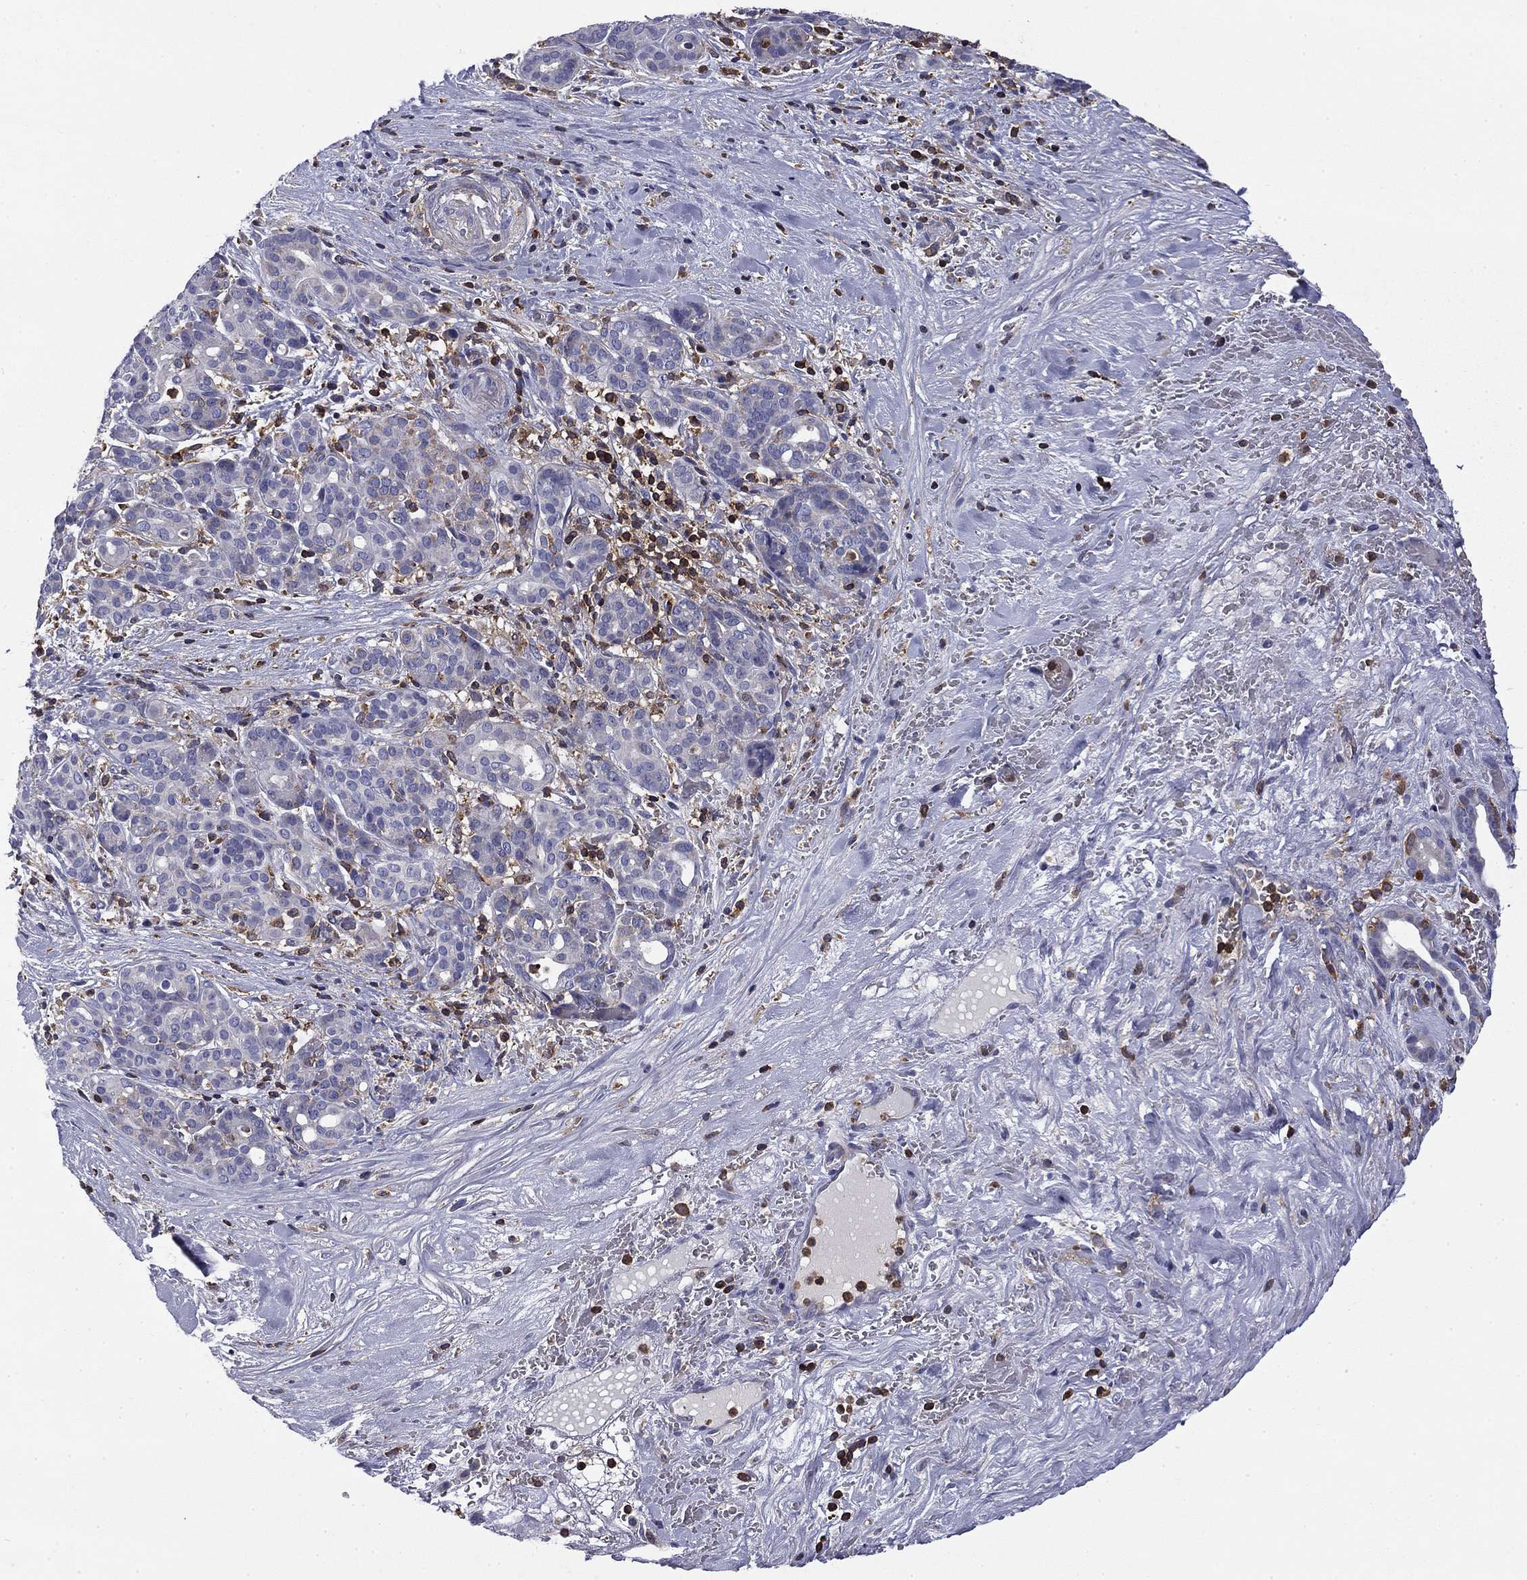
{"staining": {"intensity": "negative", "quantity": "none", "location": "none"}, "tissue": "pancreatic cancer", "cell_type": "Tumor cells", "image_type": "cancer", "snomed": [{"axis": "morphology", "description": "Adenocarcinoma, NOS"}, {"axis": "topography", "description": "Pancreas"}], "caption": "The IHC micrograph has no significant expression in tumor cells of pancreatic adenocarcinoma tissue.", "gene": "ARHGAP45", "patient": {"sex": "male", "age": 44}}